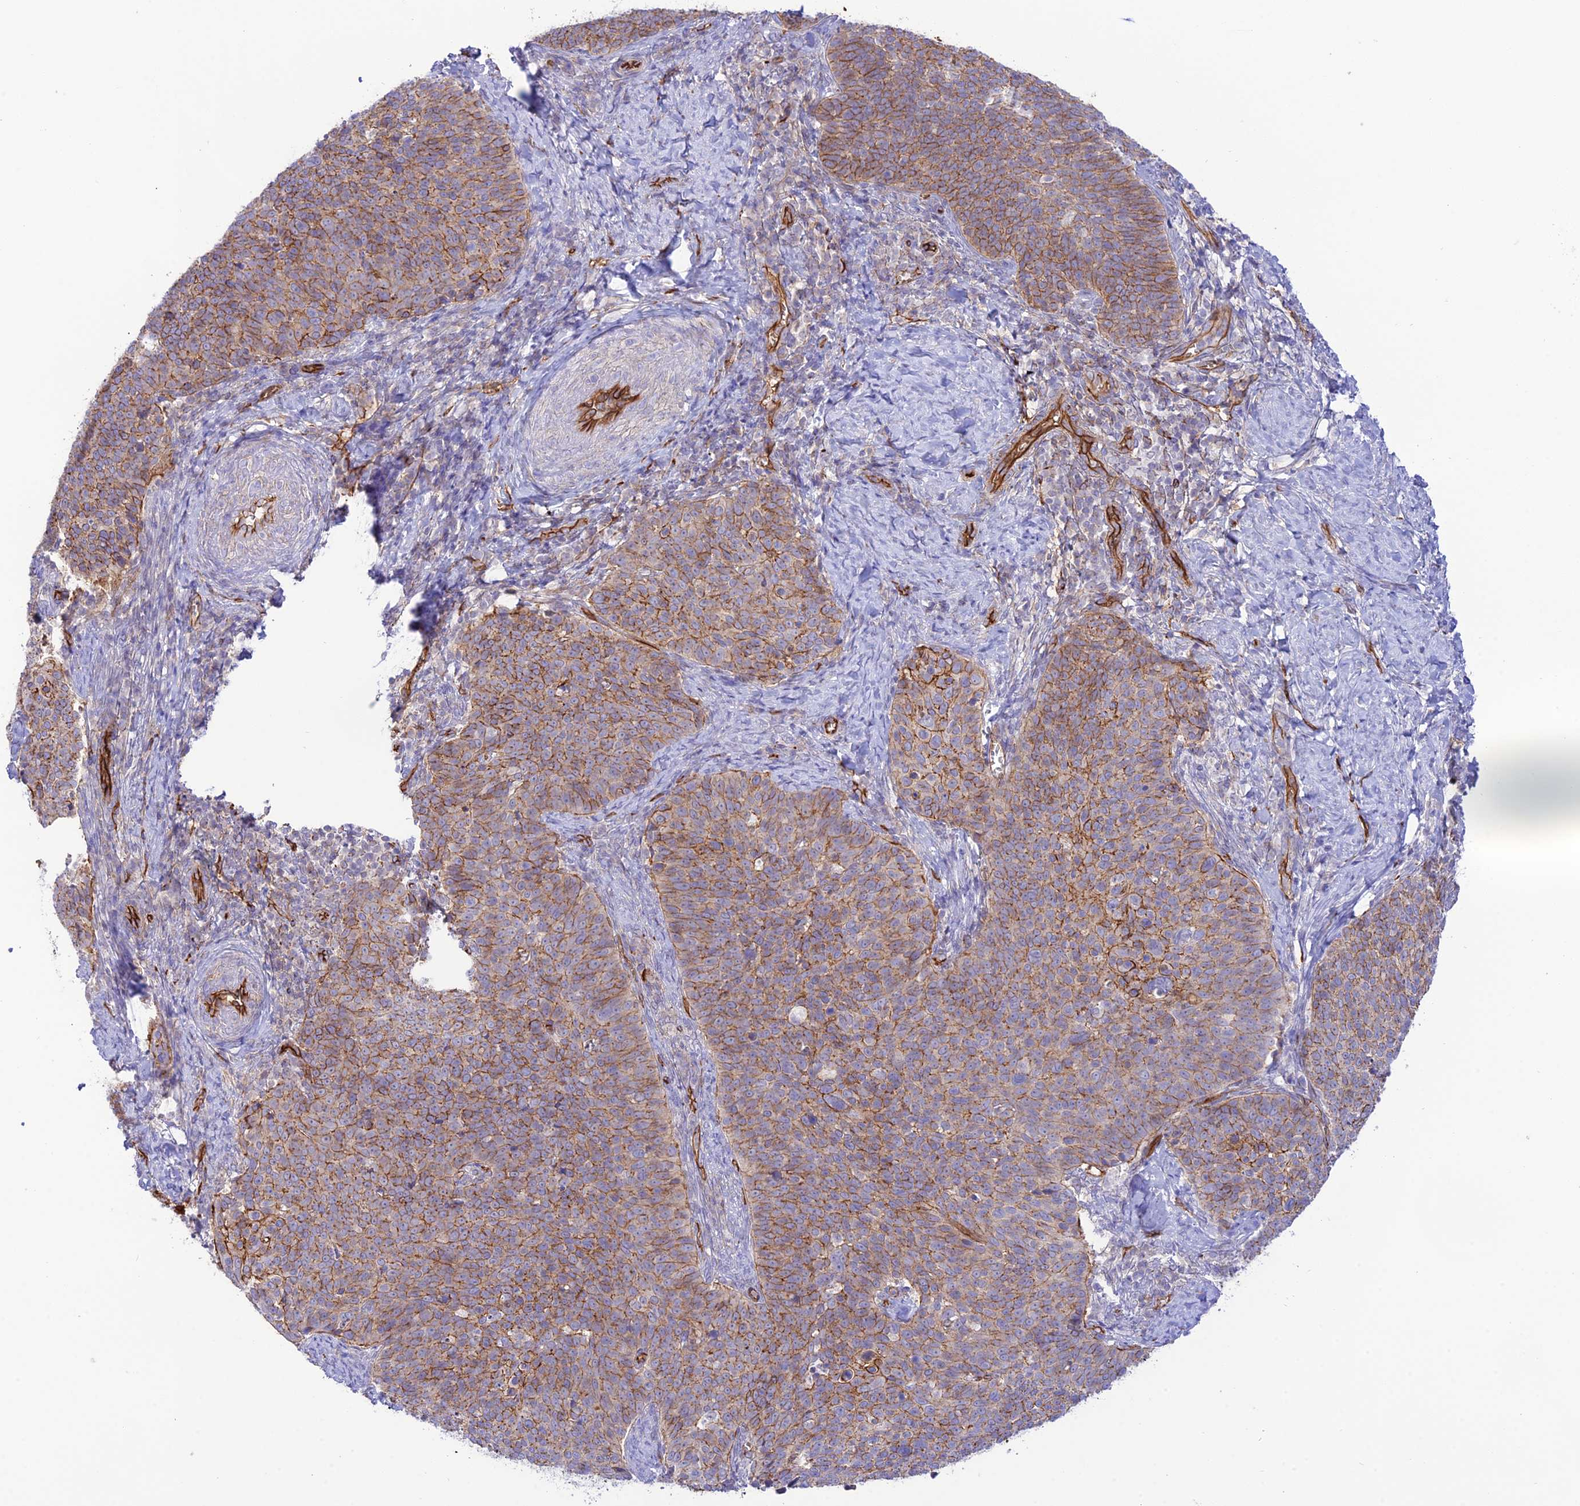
{"staining": {"intensity": "moderate", "quantity": "25%-75%", "location": "cytoplasmic/membranous"}, "tissue": "cervical cancer", "cell_type": "Tumor cells", "image_type": "cancer", "snomed": [{"axis": "morphology", "description": "Normal tissue, NOS"}, {"axis": "morphology", "description": "Squamous cell carcinoma, NOS"}, {"axis": "topography", "description": "Cervix"}], "caption": "Cervical cancer stained with a protein marker exhibits moderate staining in tumor cells.", "gene": "YPEL5", "patient": {"sex": "female", "age": 39}}